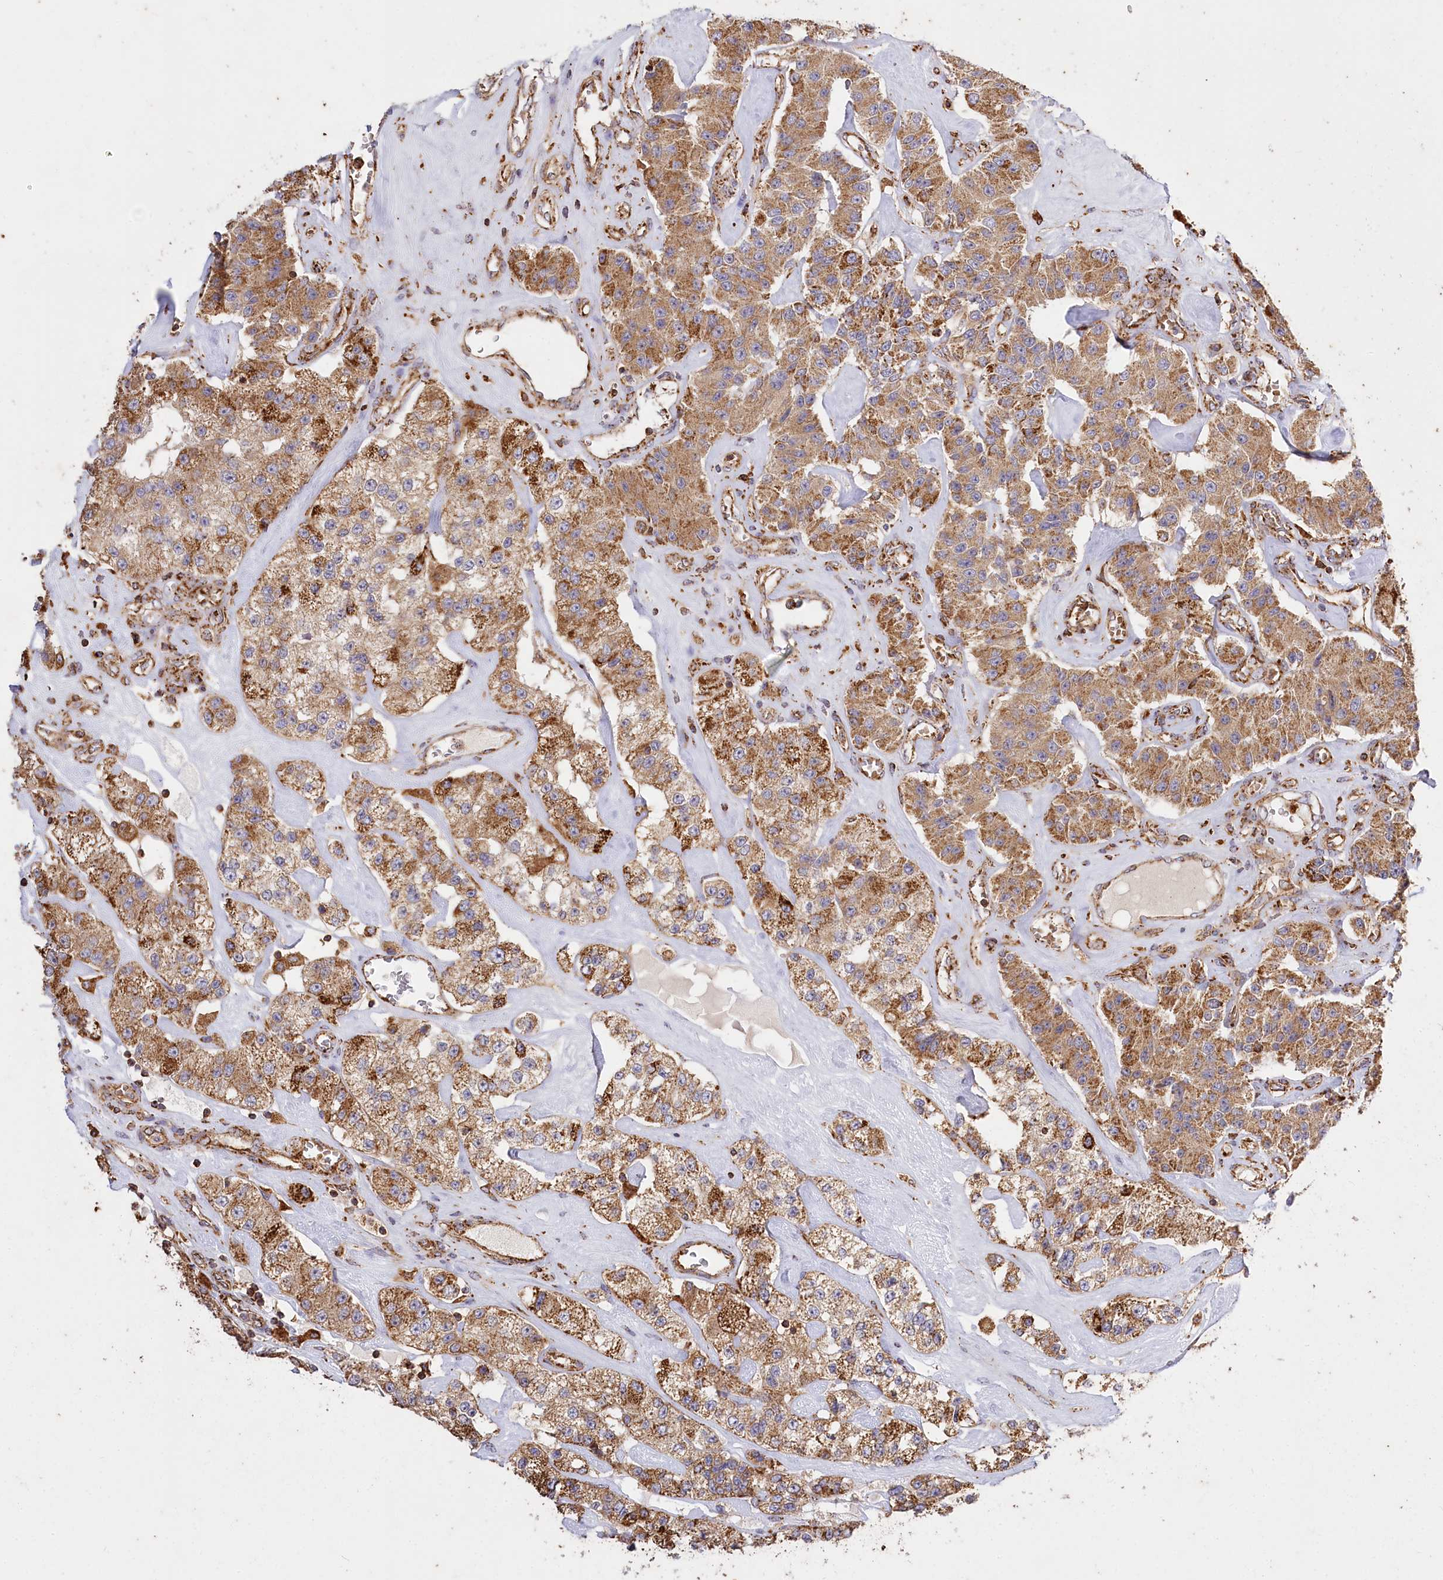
{"staining": {"intensity": "strong", "quantity": ">75%", "location": "cytoplasmic/membranous"}, "tissue": "carcinoid", "cell_type": "Tumor cells", "image_type": "cancer", "snomed": [{"axis": "morphology", "description": "Carcinoid, malignant, NOS"}, {"axis": "topography", "description": "Pancreas"}], "caption": "Carcinoid (malignant) was stained to show a protein in brown. There is high levels of strong cytoplasmic/membranous staining in approximately >75% of tumor cells.", "gene": "CARD19", "patient": {"sex": "male", "age": 41}}